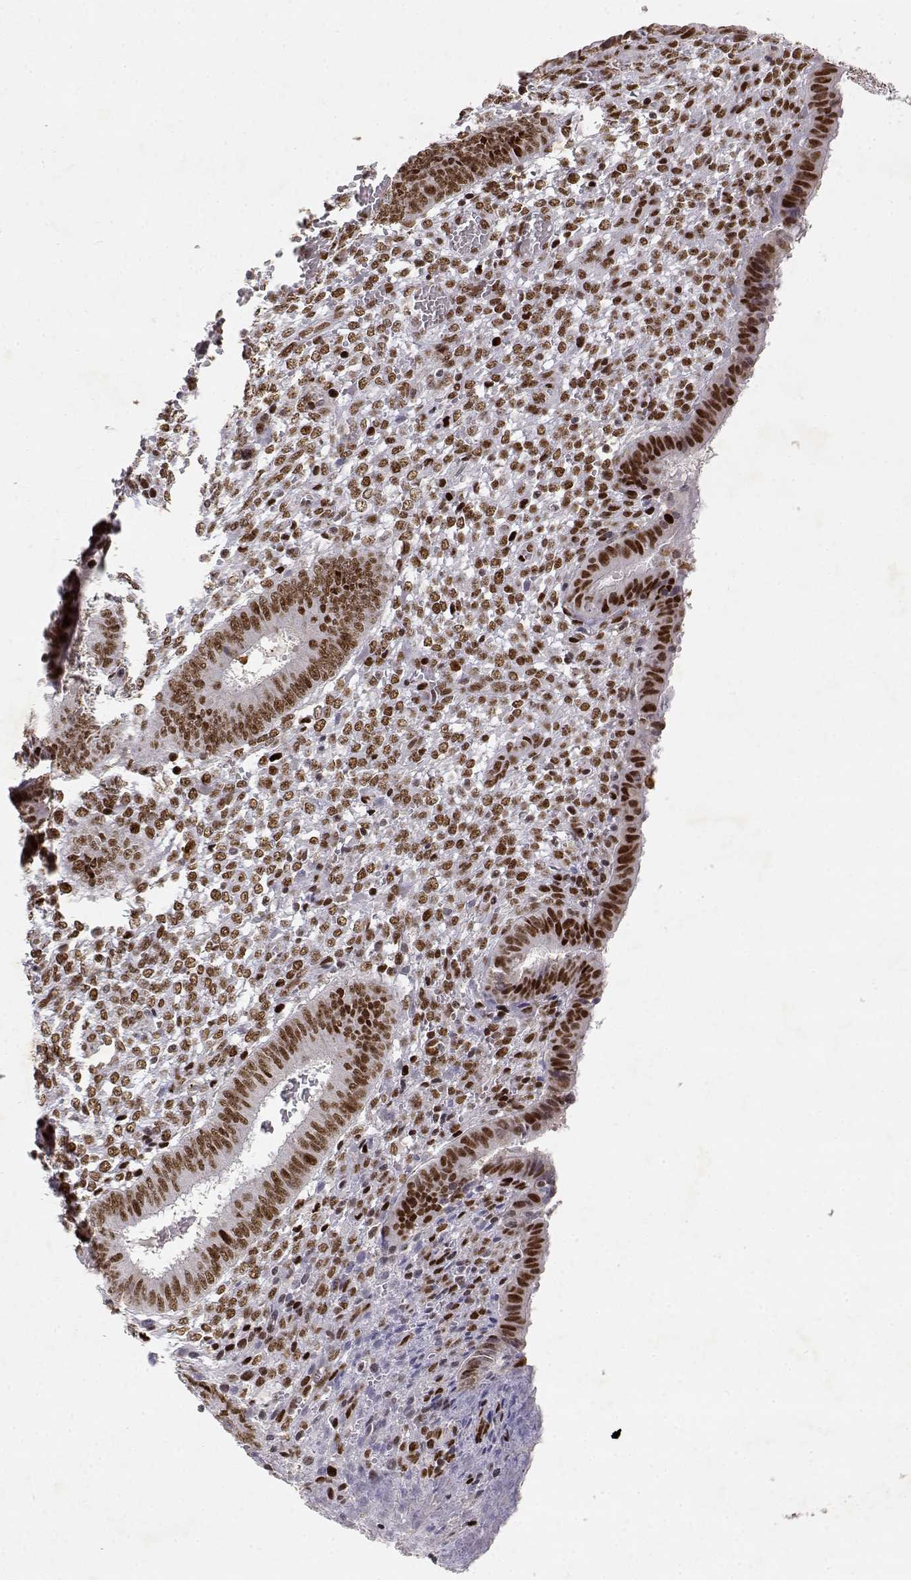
{"staining": {"intensity": "moderate", "quantity": ">75%", "location": "nuclear"}, "tissue": "endometrium", "cell_type": "Cells in endometrial stroma", "image_type": "normal", "snomed": [{"axis": "morphology", "description": "Normal tissue, NOS"}, {"axis": "topography", "description": "Endometrium"}], "caption": "Protein expression analysis of unremarkable human endometrium reveals moderate nuclear staining in approximately >75% of cells in endometrial stroma. (DAB IHC, brown staining for protein, blue staining for nuclei).", "gene": "RSF1", "patient": {"sex": "female", "age": 42}}